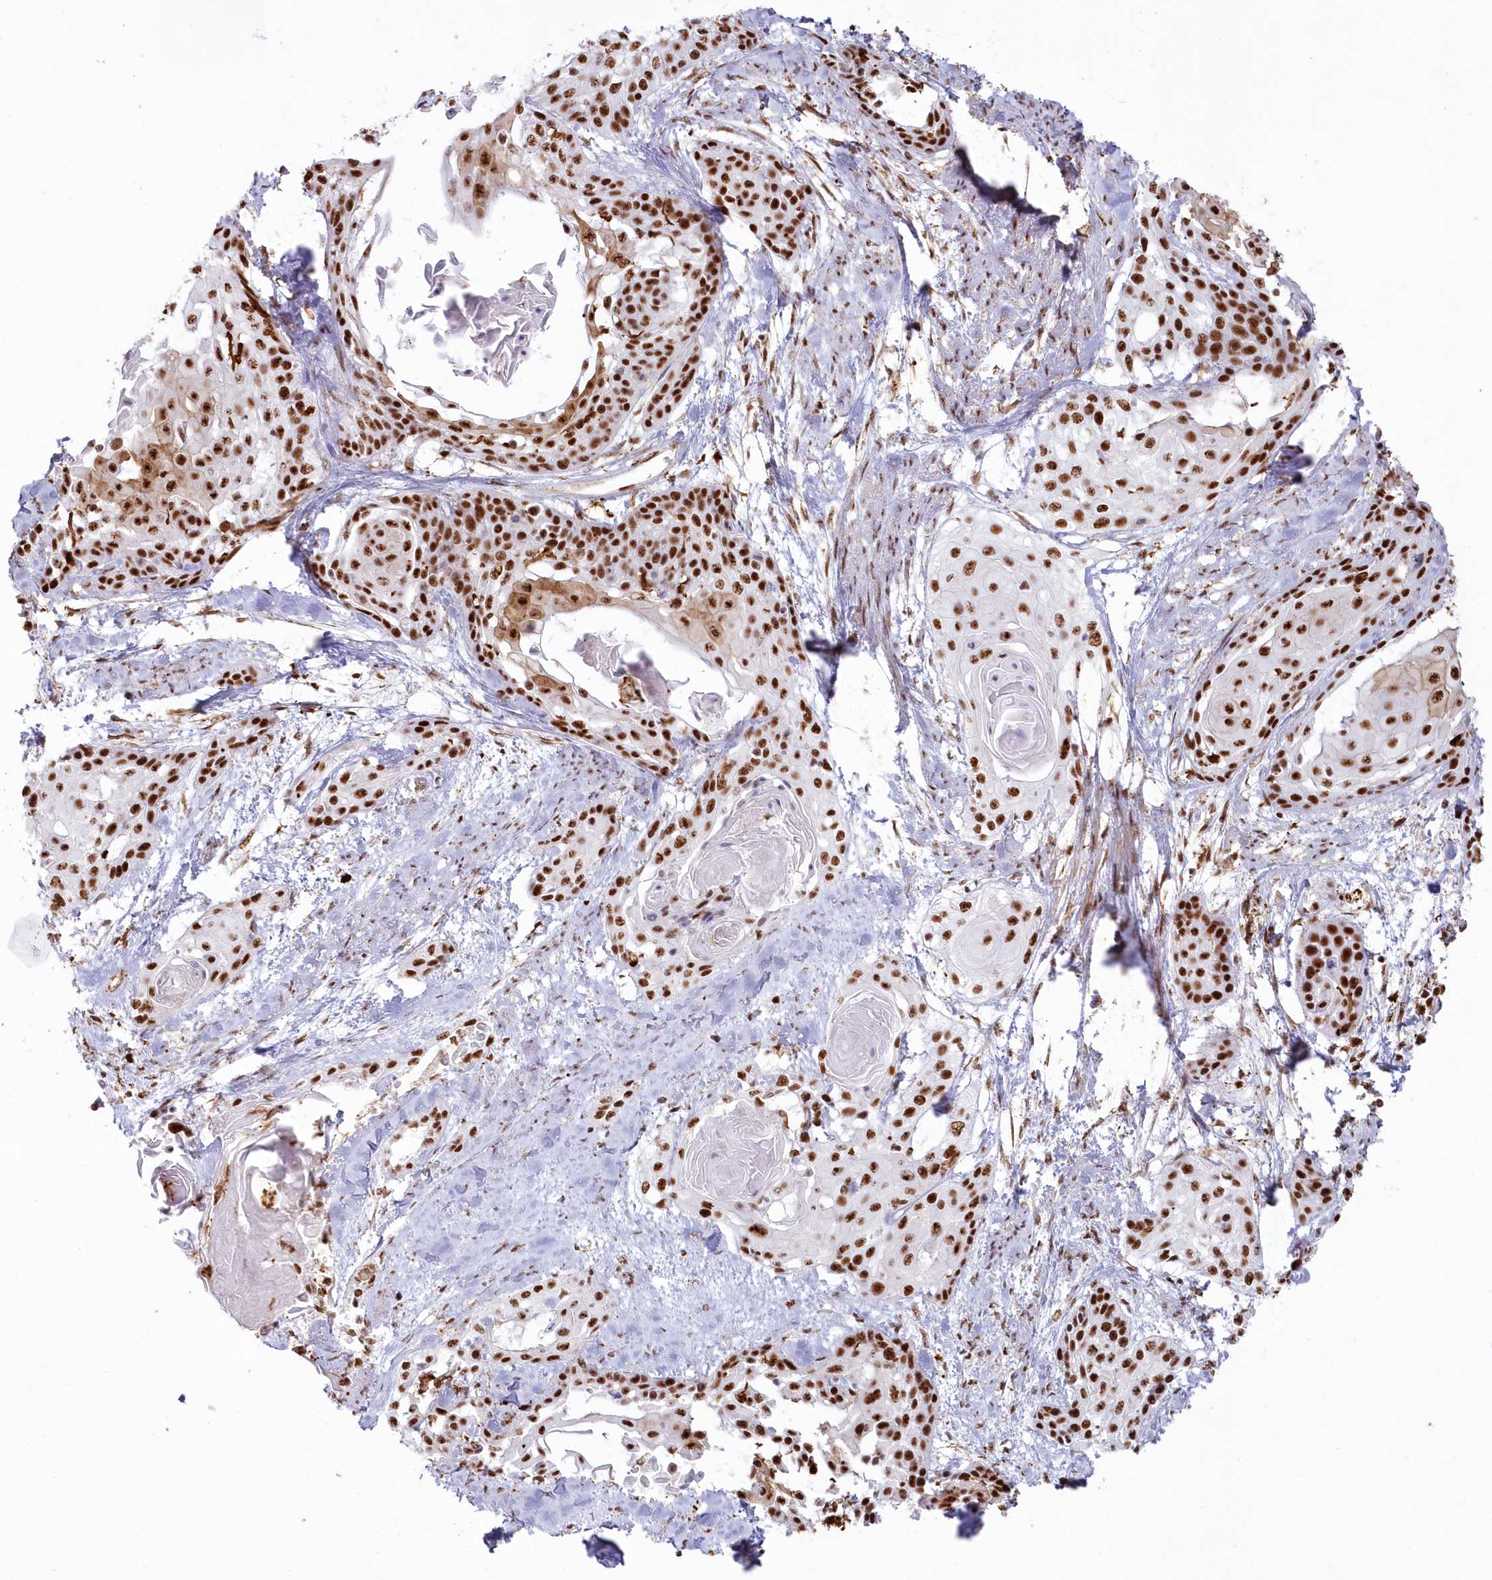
{"staining": {"intensity": "strong", "quantity": ">75%", "location": "nuclear"}, "tissue": "cervical cancer", "cell_type": "Tumor cells", "image_type": "cancer", "snomed": [{"axis": "morphology", "description": "Squamous cell carcinoma, NOS"}, {"axis": "topography", "description": "Cervix"}], "caption": "This is an image of immunohistochemistry (IHC) staining of cervical squamous cell carcinoma, which shows strong expression in the nuclear of tumor cells.", "gene": "DDX46", "patient": {"sex": "female", "age": 57}}